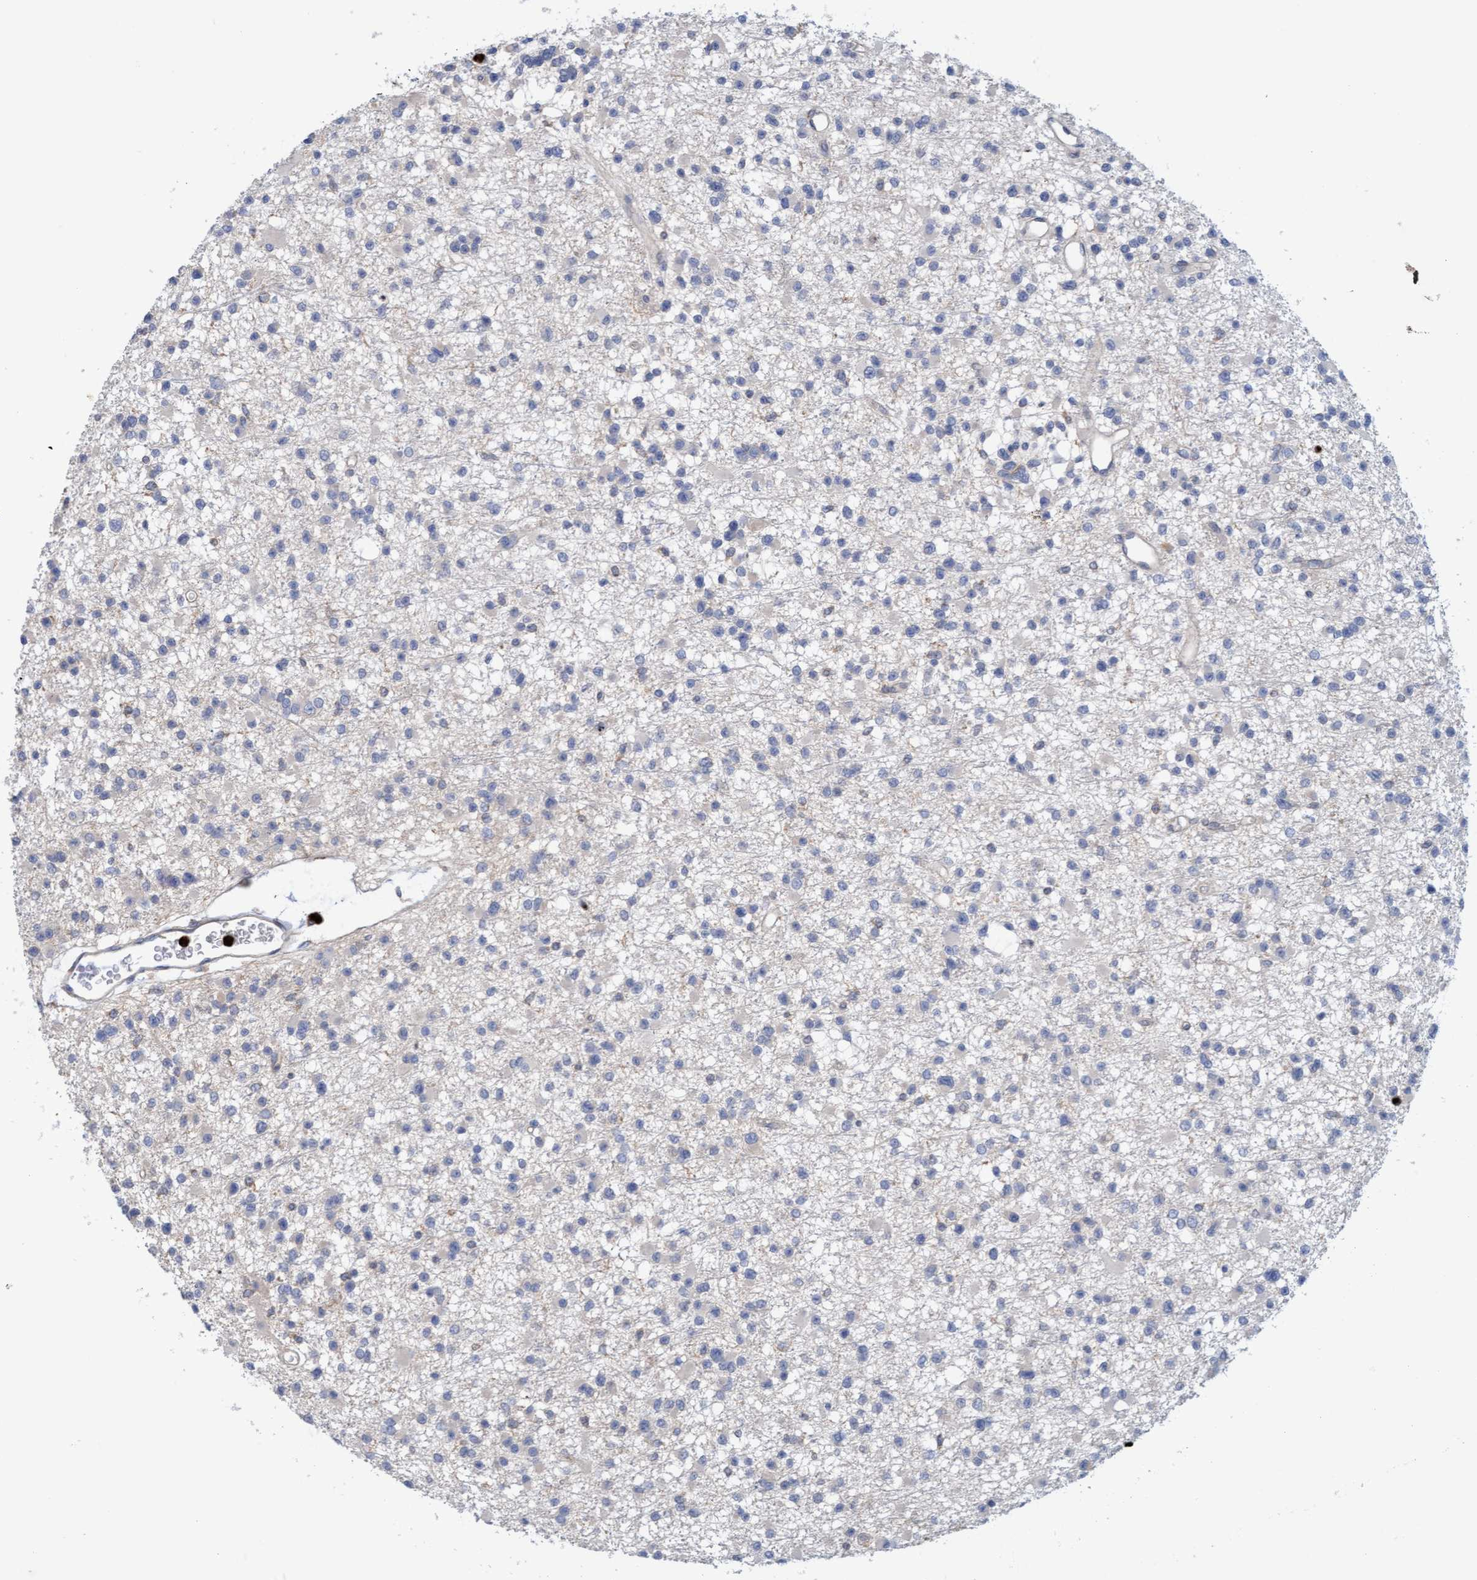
{"staining": {"intensity": "negative", "quantity": "none", "location": "none"}, "tissue": "glioma", "cell_type": "Tumor cells", "image_type": "cancer", "snomed": [{"axis": "morphology", "description": "Glioma, malignant, Low grade"}, {"axis": "topography", "description": "Brain"}], "caption": "DAB immunohistochemical staining of human glioma displays no significant expression in tumor cells.", "gene": "MMP8", "patient": {"sex": "female", "age": 22}}